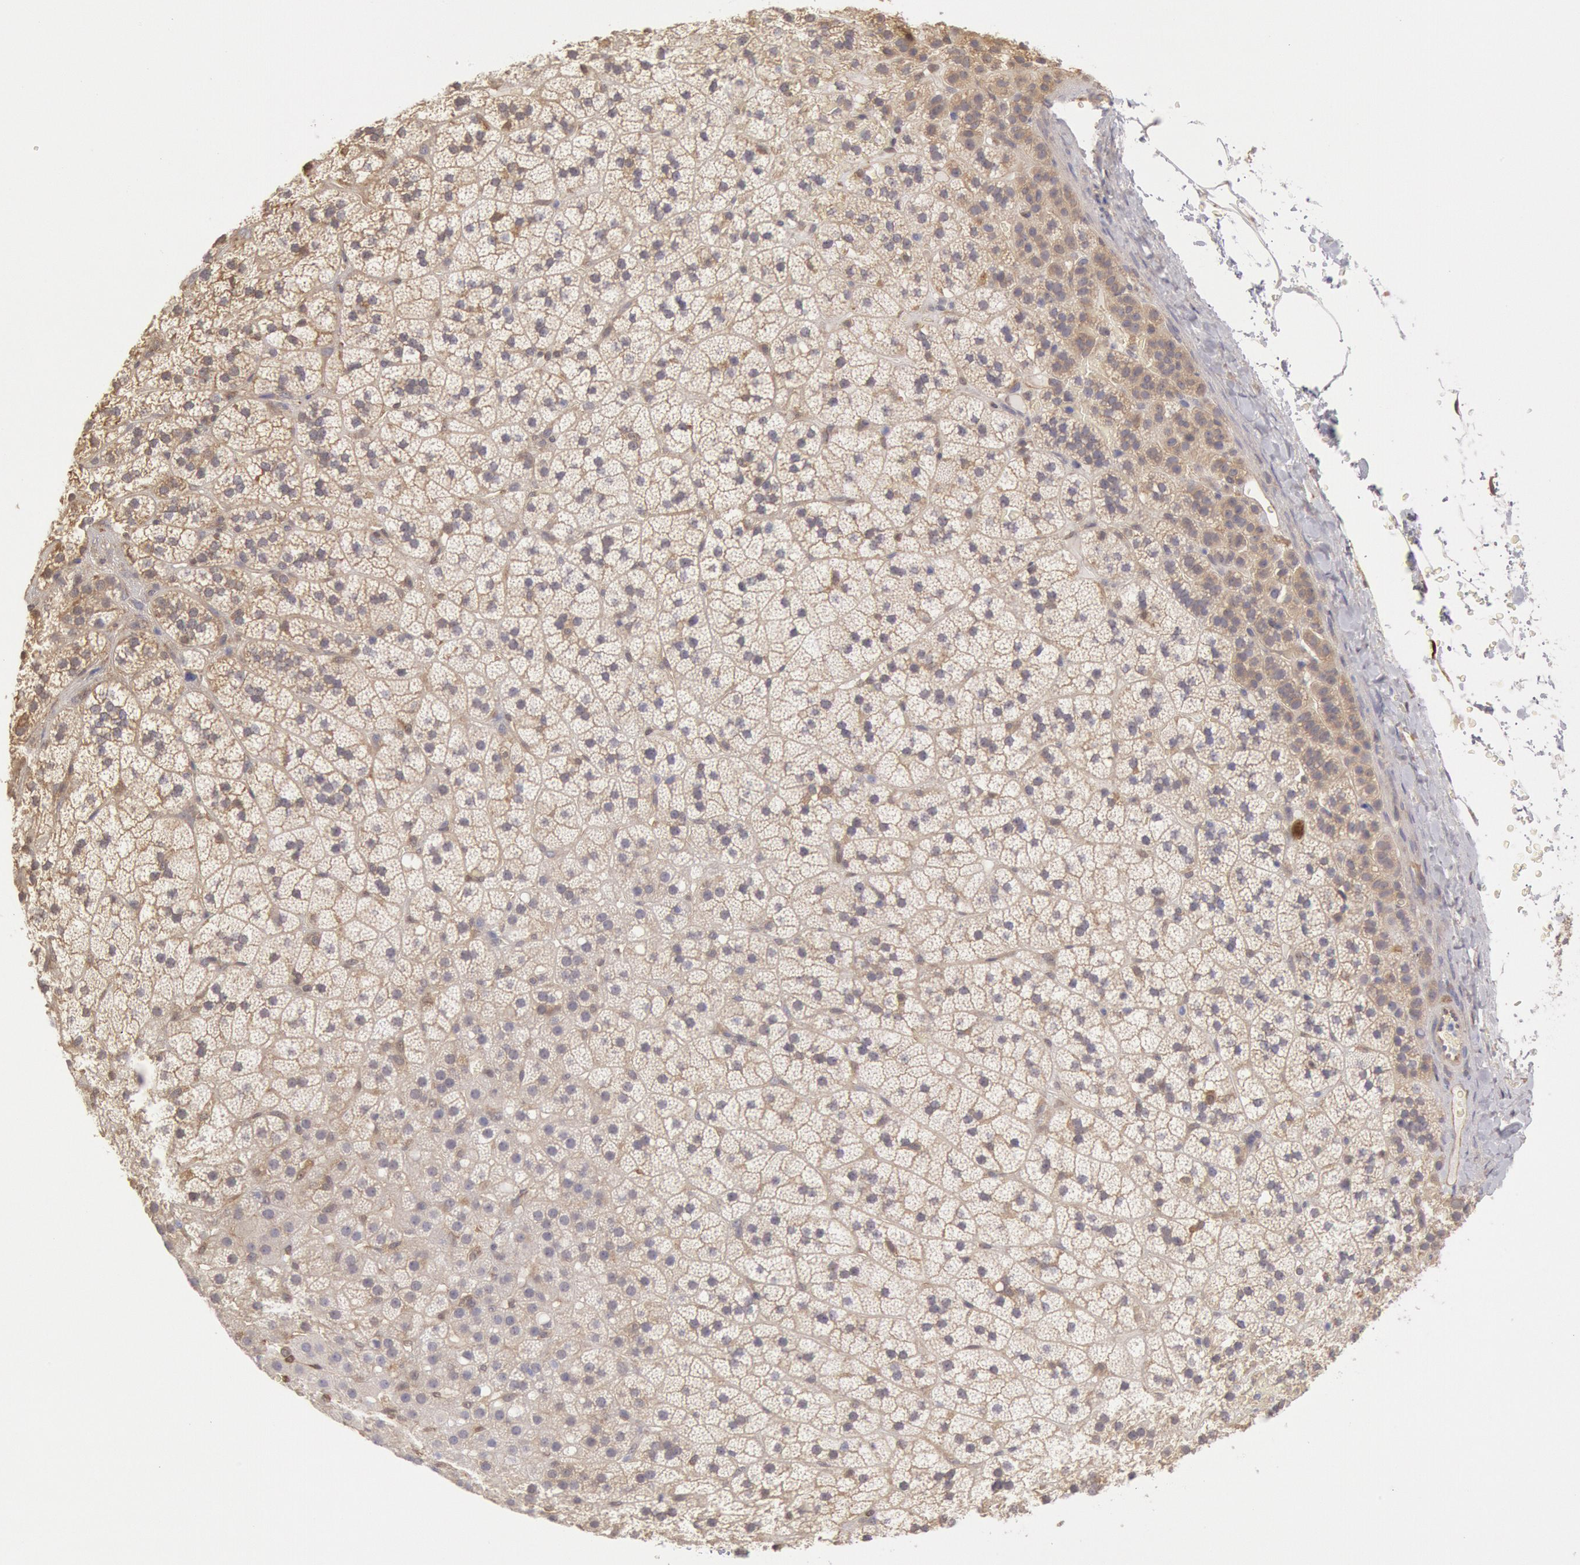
{"staining": {"intensity": "weak", "quantity": "25%-75%", "location": "cytoplasmic/membranous"}, "tissue": "adrenal gland", "cell_type": "Glandular cells", "image_type": "normal", "snomed": [{"axis": "morphology", "description": "Normal tissue, NOS"}, {"axis": "topography", "description": "Adrenal gland"}], "caption": "IHC photomicrograph of unremarkable human adrenal gland stained for a protein (brown), which reveals low levels of weak cytoplasmic/membranous positivity in approximately 25%-75% of glandular cells.", "gene": "CCDC50", "patient": {"sex": "male", "age": 35}}